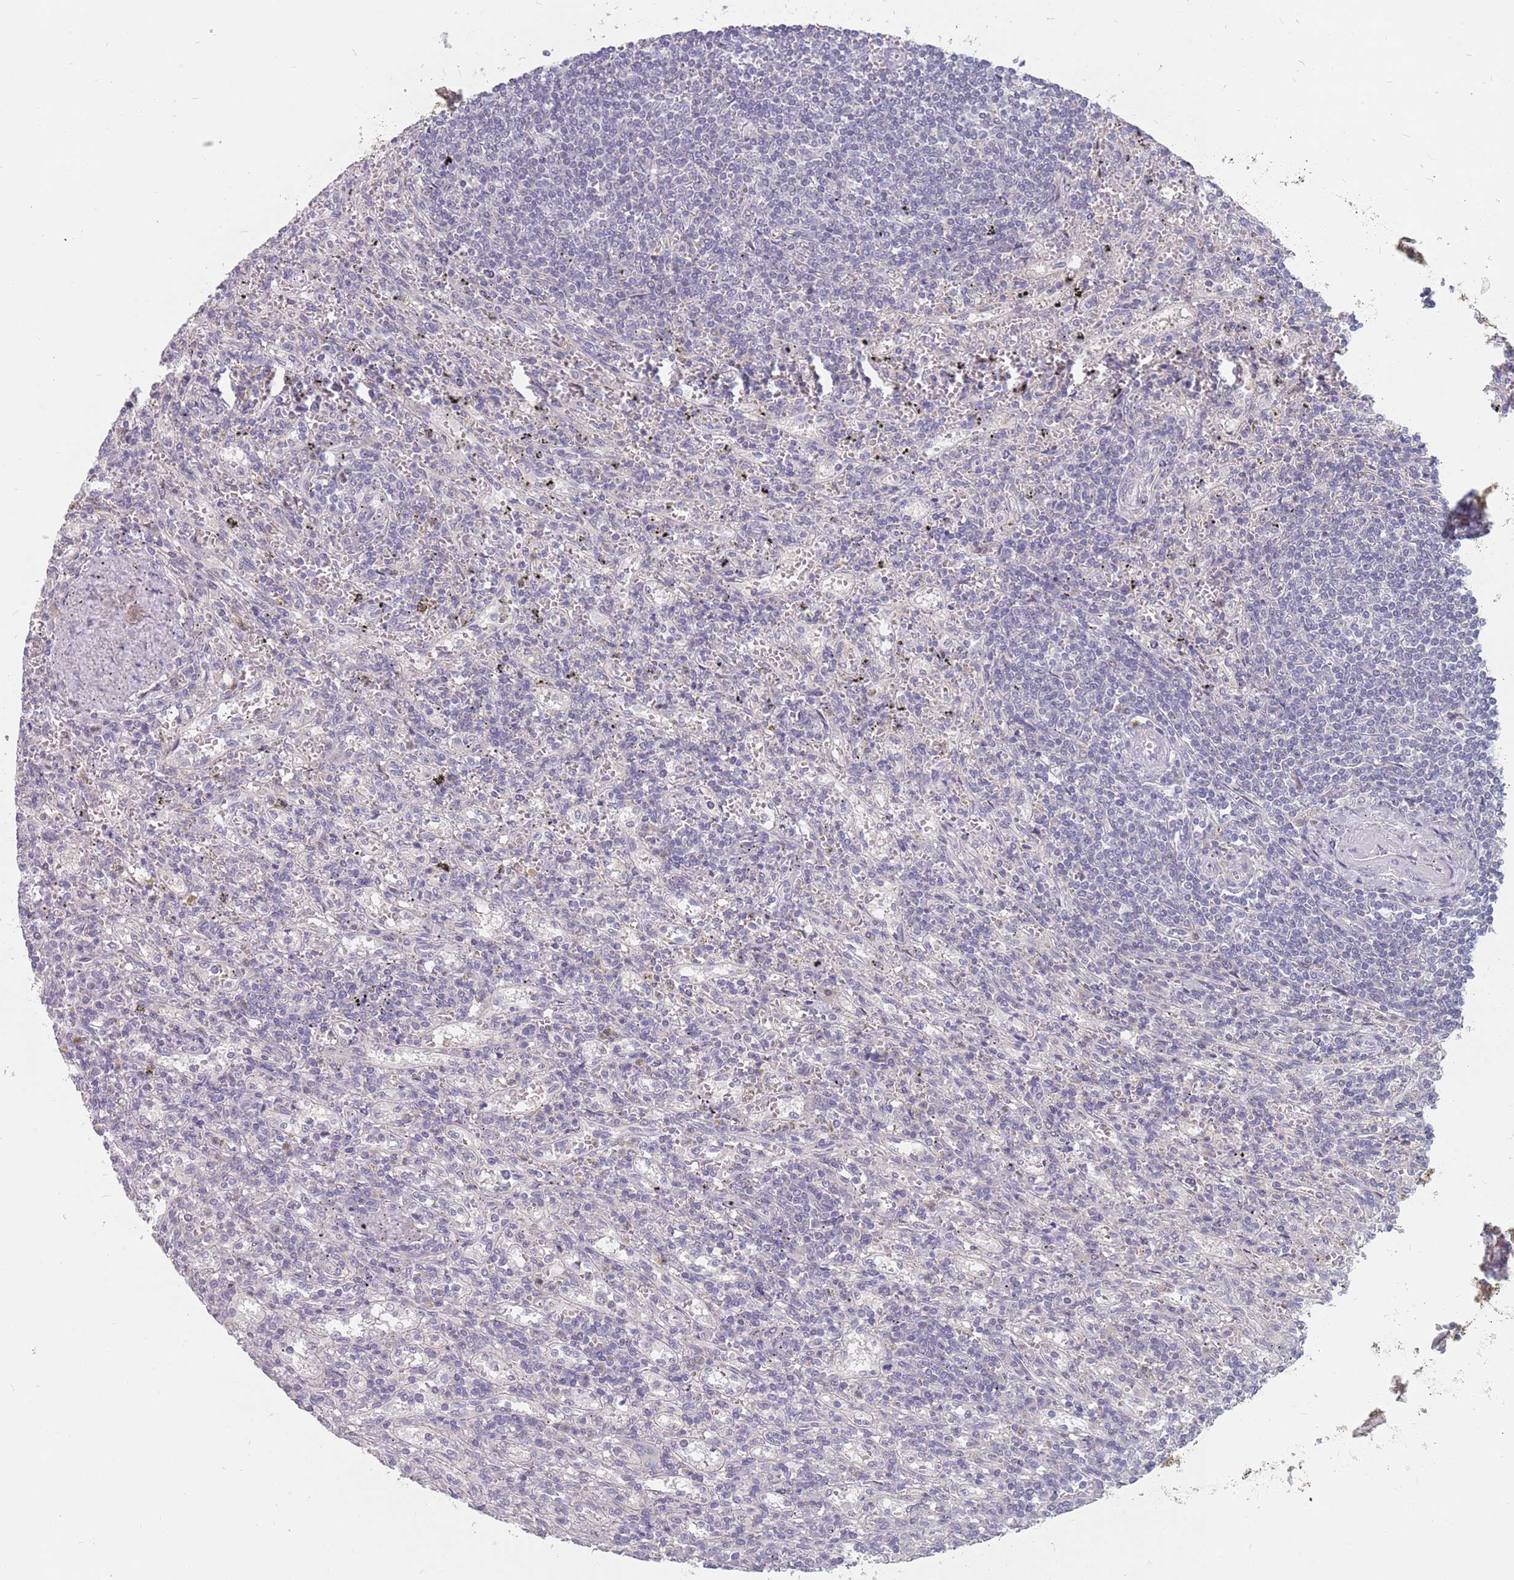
{"staining": {"intensity": "negative", "quantity": "none", "location": "none"}, "tissue": "lymphoma", "cell_type": "Tumor cells", "image_type": "cancer", "snomed": [{"axis": "morphology", "description": "Malignant lymphoma, non-Hodgkin's type, Low grade"}, {"axis": "topography", "description": "Spleen"}], "caption": "The IHC image has no significant expression in tumor cells of lymphoma tissue.", "gene": "CMTR2", "patient": {"sex": "male", "age": 76}}